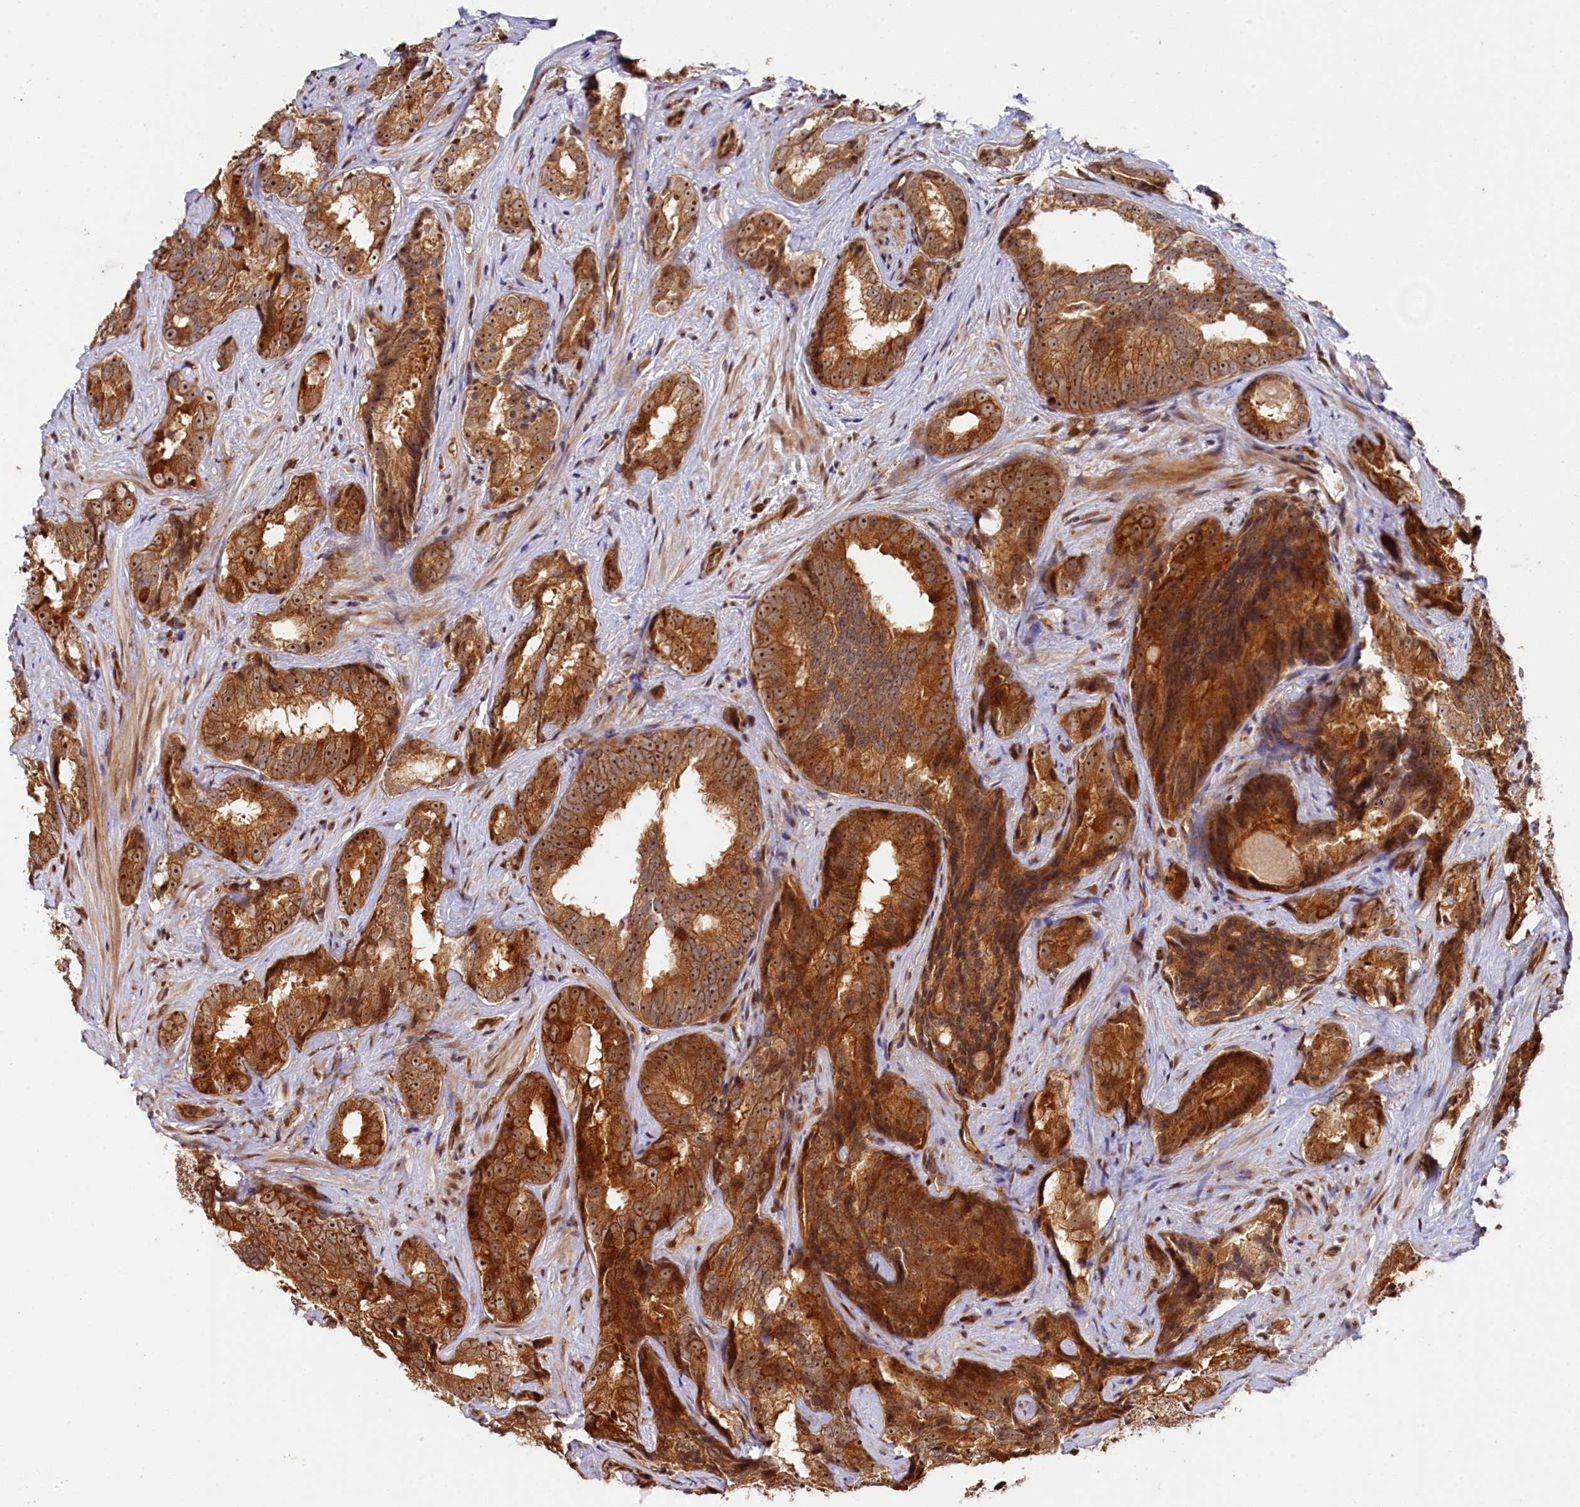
{"staining": {"intensity": "strong", "quantity": ">75%", "location": "cytoplasmic/membranous,nuclear"}, "tissue": "prostate cancer", "cell_type": "Tumor cells", "image_type": "cancer", "snomed": [{"axis": "morphology", "description": "Adenocarcinoma, High grade"}, {"axis": "topography", "description": "Prostate"}], "caption": "A histopathology image of high-grade adenocarcinoma (prostate) stained for a protein exhibits strong cytoplasmic/membranous and nuclear brown staining in tumor cells.", "gene": "ANKRD24", "patient": {"sex": "male", "age": 66}}